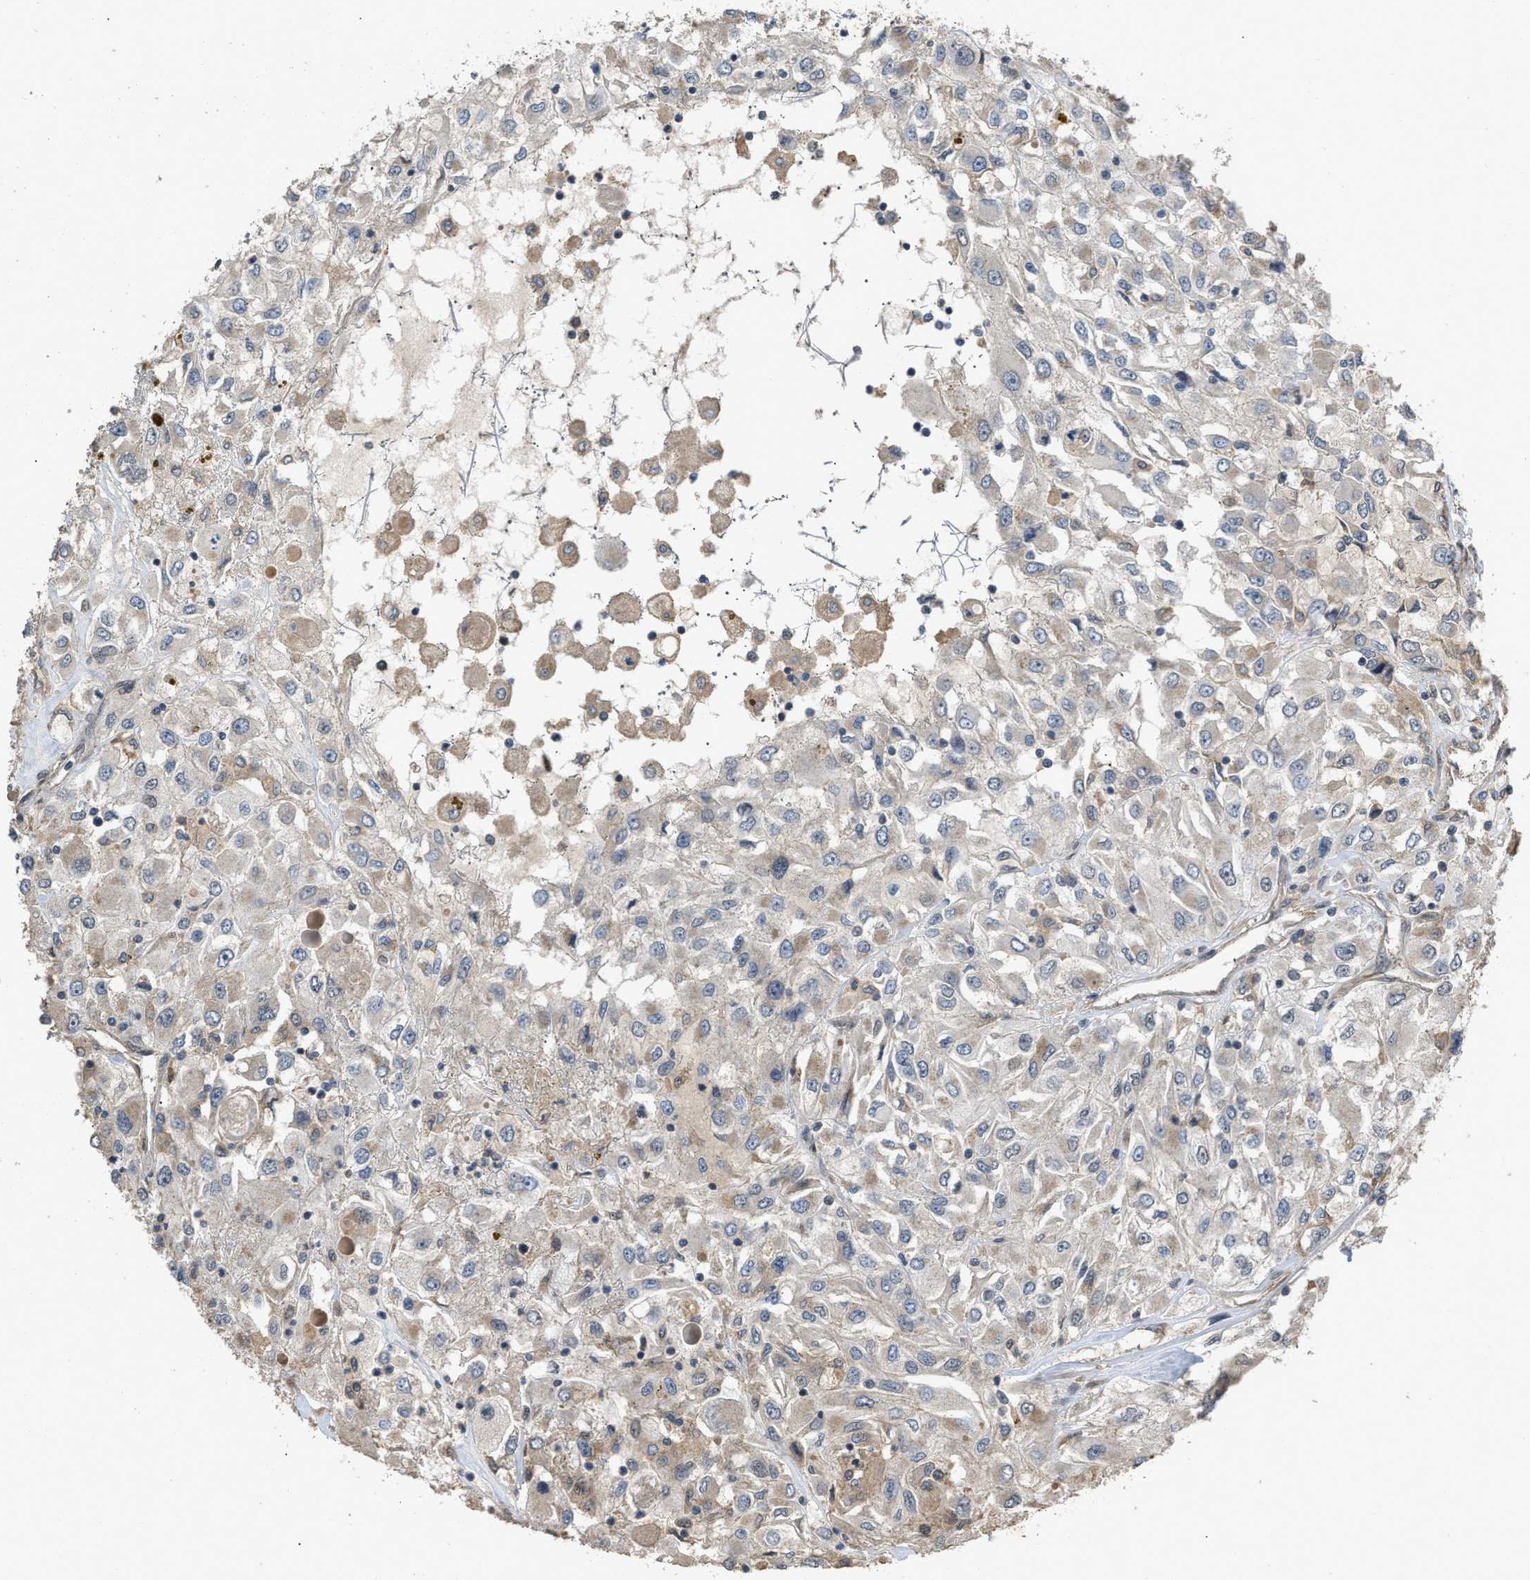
{"staining": {"intensity": "weak", "quantity": "<25%", "location": "cytoplasmic/membranous"}, "tissue": "renal cancer", "cell_type": "Tumor cells", "image_type": "cancer", "snomed": [{"axis": "morphology", "description": "Adenocarcinoma, NOS"}, {"axis": "topography", "description": "Kidney"}], "caption": "DAB (3,3'-diaminobenzidine) immunohistochemical staining of renal cancer (adenocarcinoma) exhibits no significant positivity in tumor cells. Brightfield microscopy of immunohistochemistry stained with DAB (3,3'-diaminobenzidine) (brown) and hematoxylin (blue), captured at high magnification.", "gene": "UTRN", "patient": {"sex": "female", "age": 52}}